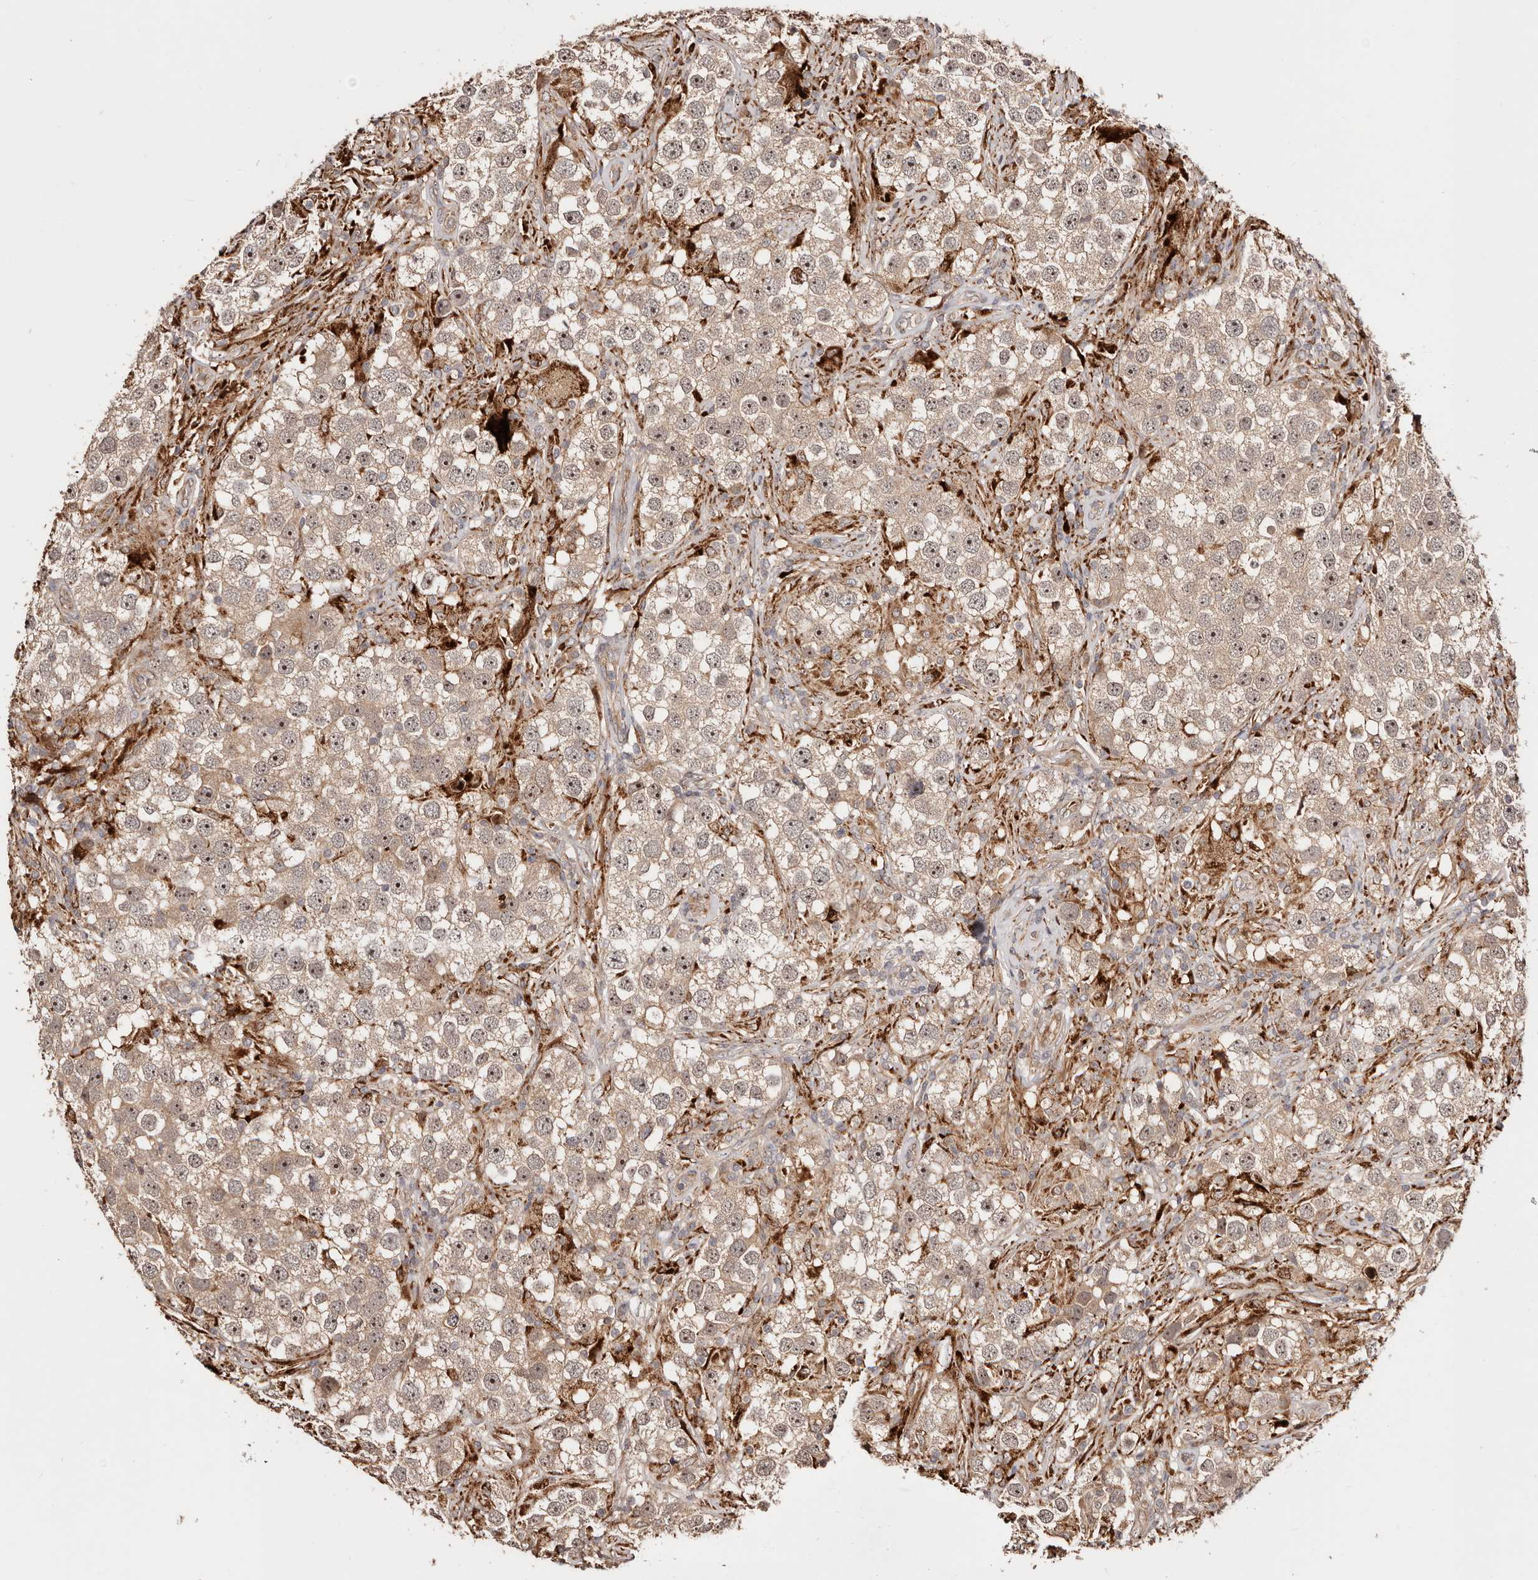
{"staining": {"intensity": "moderate", "quantity": "25%-75%", "location": "cytoplasmic/membranous,nuclear"}, "tissue": "testis cancer", "cell_type": "Tumor cells", "image_type": "cancer", "snomed": [{"axis": "morphology", "description": "Seminoma, NOS"}, {"axis": "topography", "description": "Testis"}], "caption": "This is a histology image of immunohistochemistry staining of seminoma (testis), which shows moderate staining in the cytoplasmic/membranous and nuclear of tumor cells.", "gene": "PTPN22", "patient": {"sex": "male", "age": 49}}